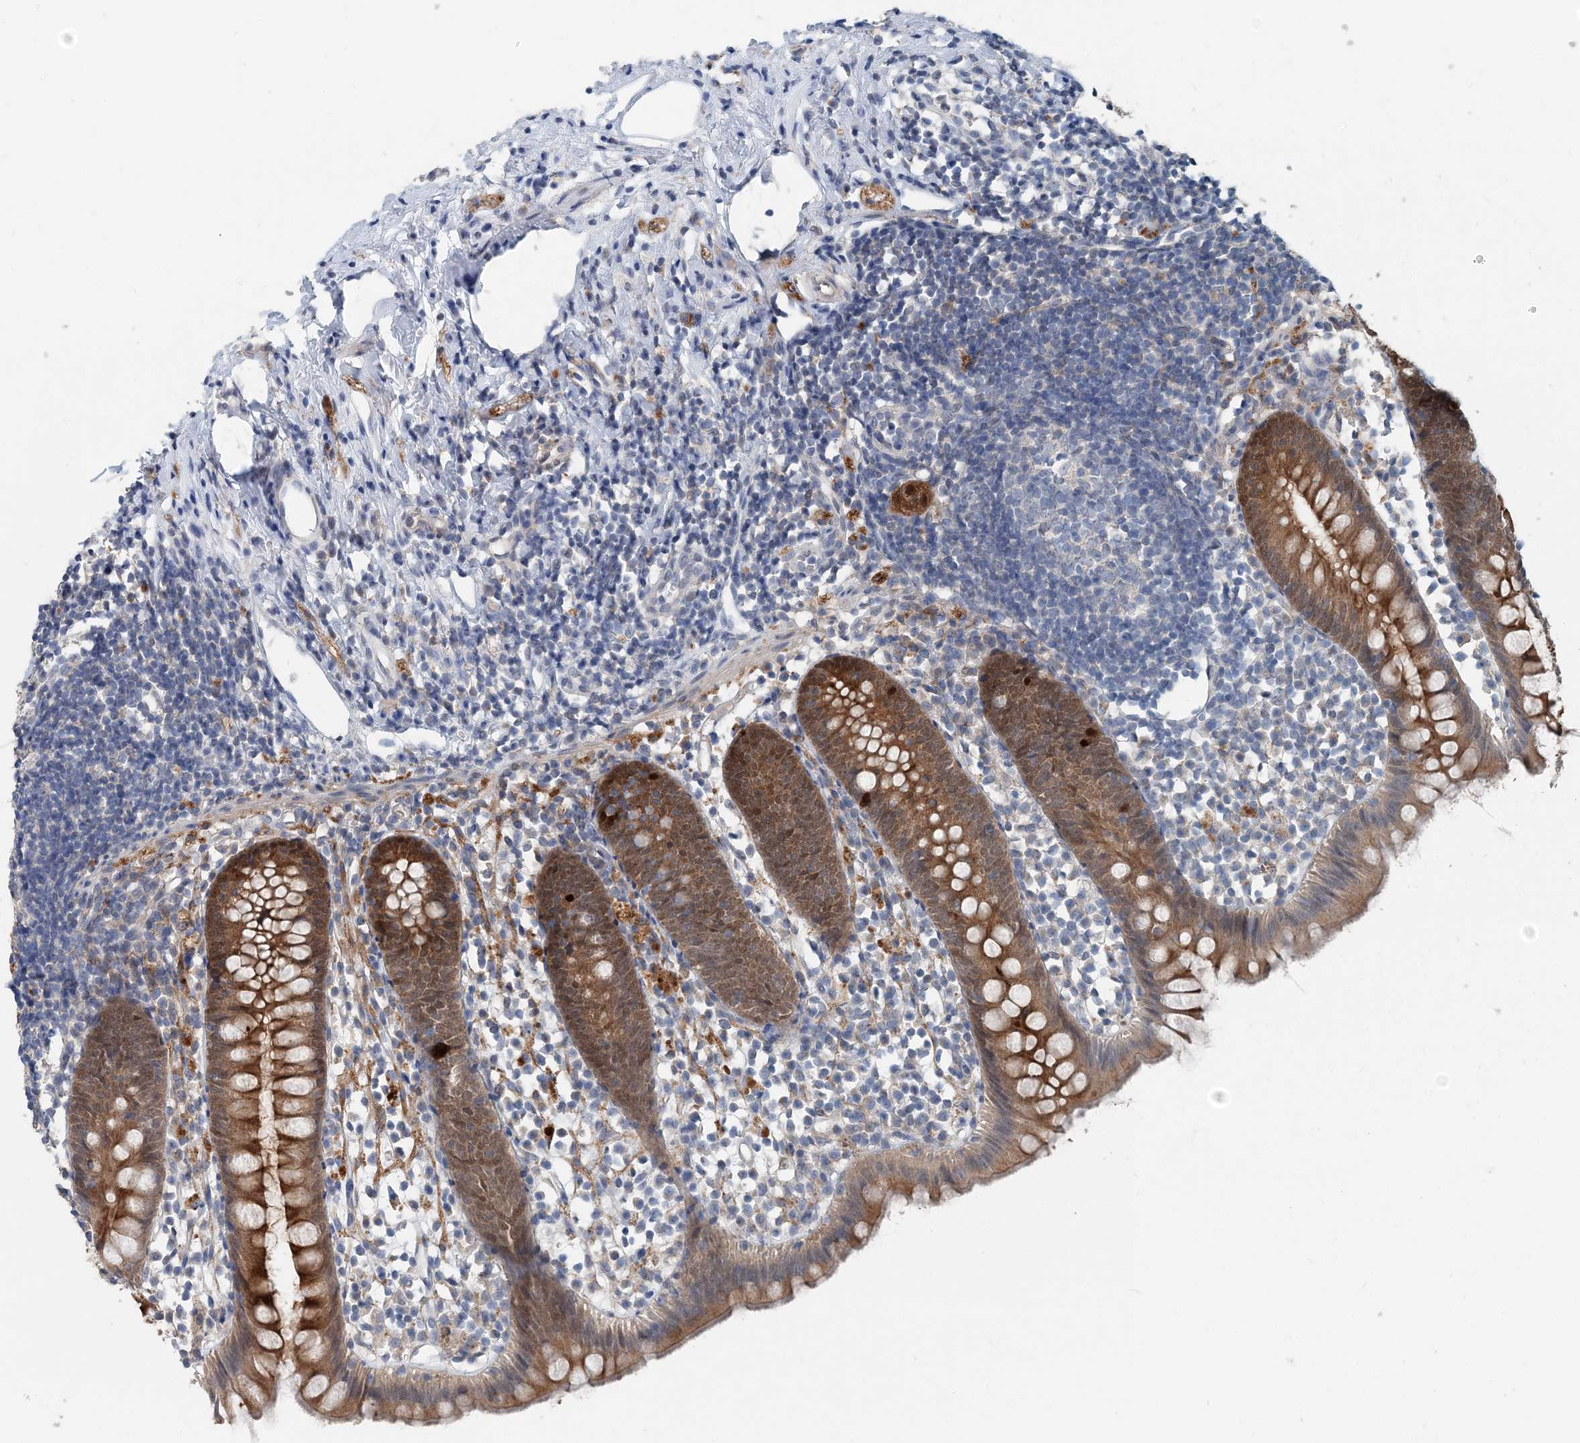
{"staining": {"intensity": "strong", "quantity": ">75%", "location": "cytoplasmic/membranous"}, "tissue": "appendix", "cell_type": "Glandular cells", "image_type": "normal", "snomed": [{"axis": "morphology", "description": "Normal tissue, NOS"}, {"axis": "topography", "description": "Appendix"}], "caption": "Protein expression by IHC reveals strong cytoplasmic/membranous positivity in about >75% of glandular cells in normal appendix. (DAB IHC with brightfield microscopy, high magnification).", "gene": "PFN2", "patient": {"sex": "female", "age": 20}}